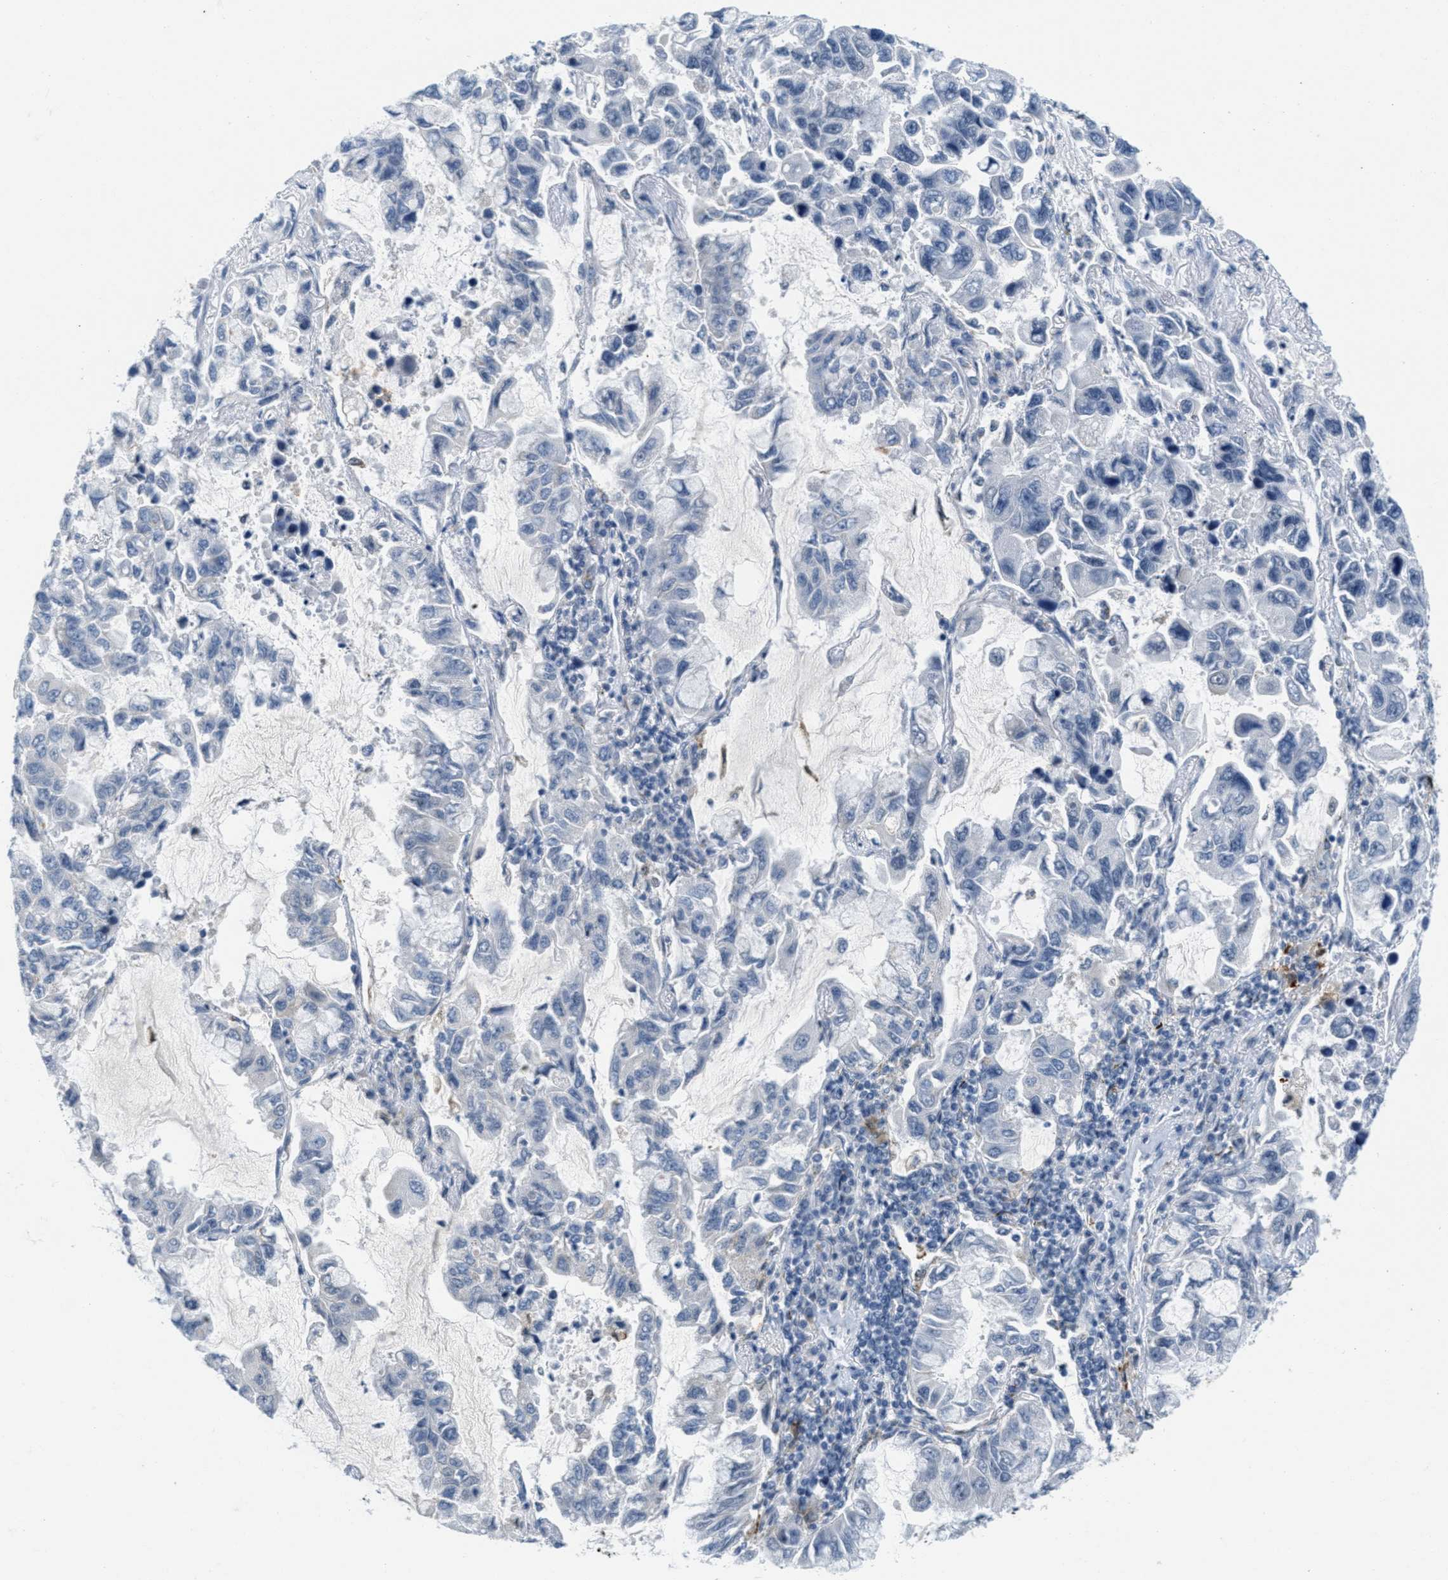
{"staining": {"intensity": "negative", "quantity": "none", "location": "none"}, "tissue": "lung cancer", "cell_type": "Tumor cells", "image_type": "cancer", "snomed": [{"axis": "morphology", "description": "Adenocarcinoma, NOS"}, {"axis": "topography", "description": "Lung"}], "caption": "An IHC image of lung cancer (adenocarcinoma) is shown. There is no staining in tumor cells of lung cancer (adenocarcinoma).", "gene": "HS3ST2", "patient": {"sex": "male", "age": 64}}